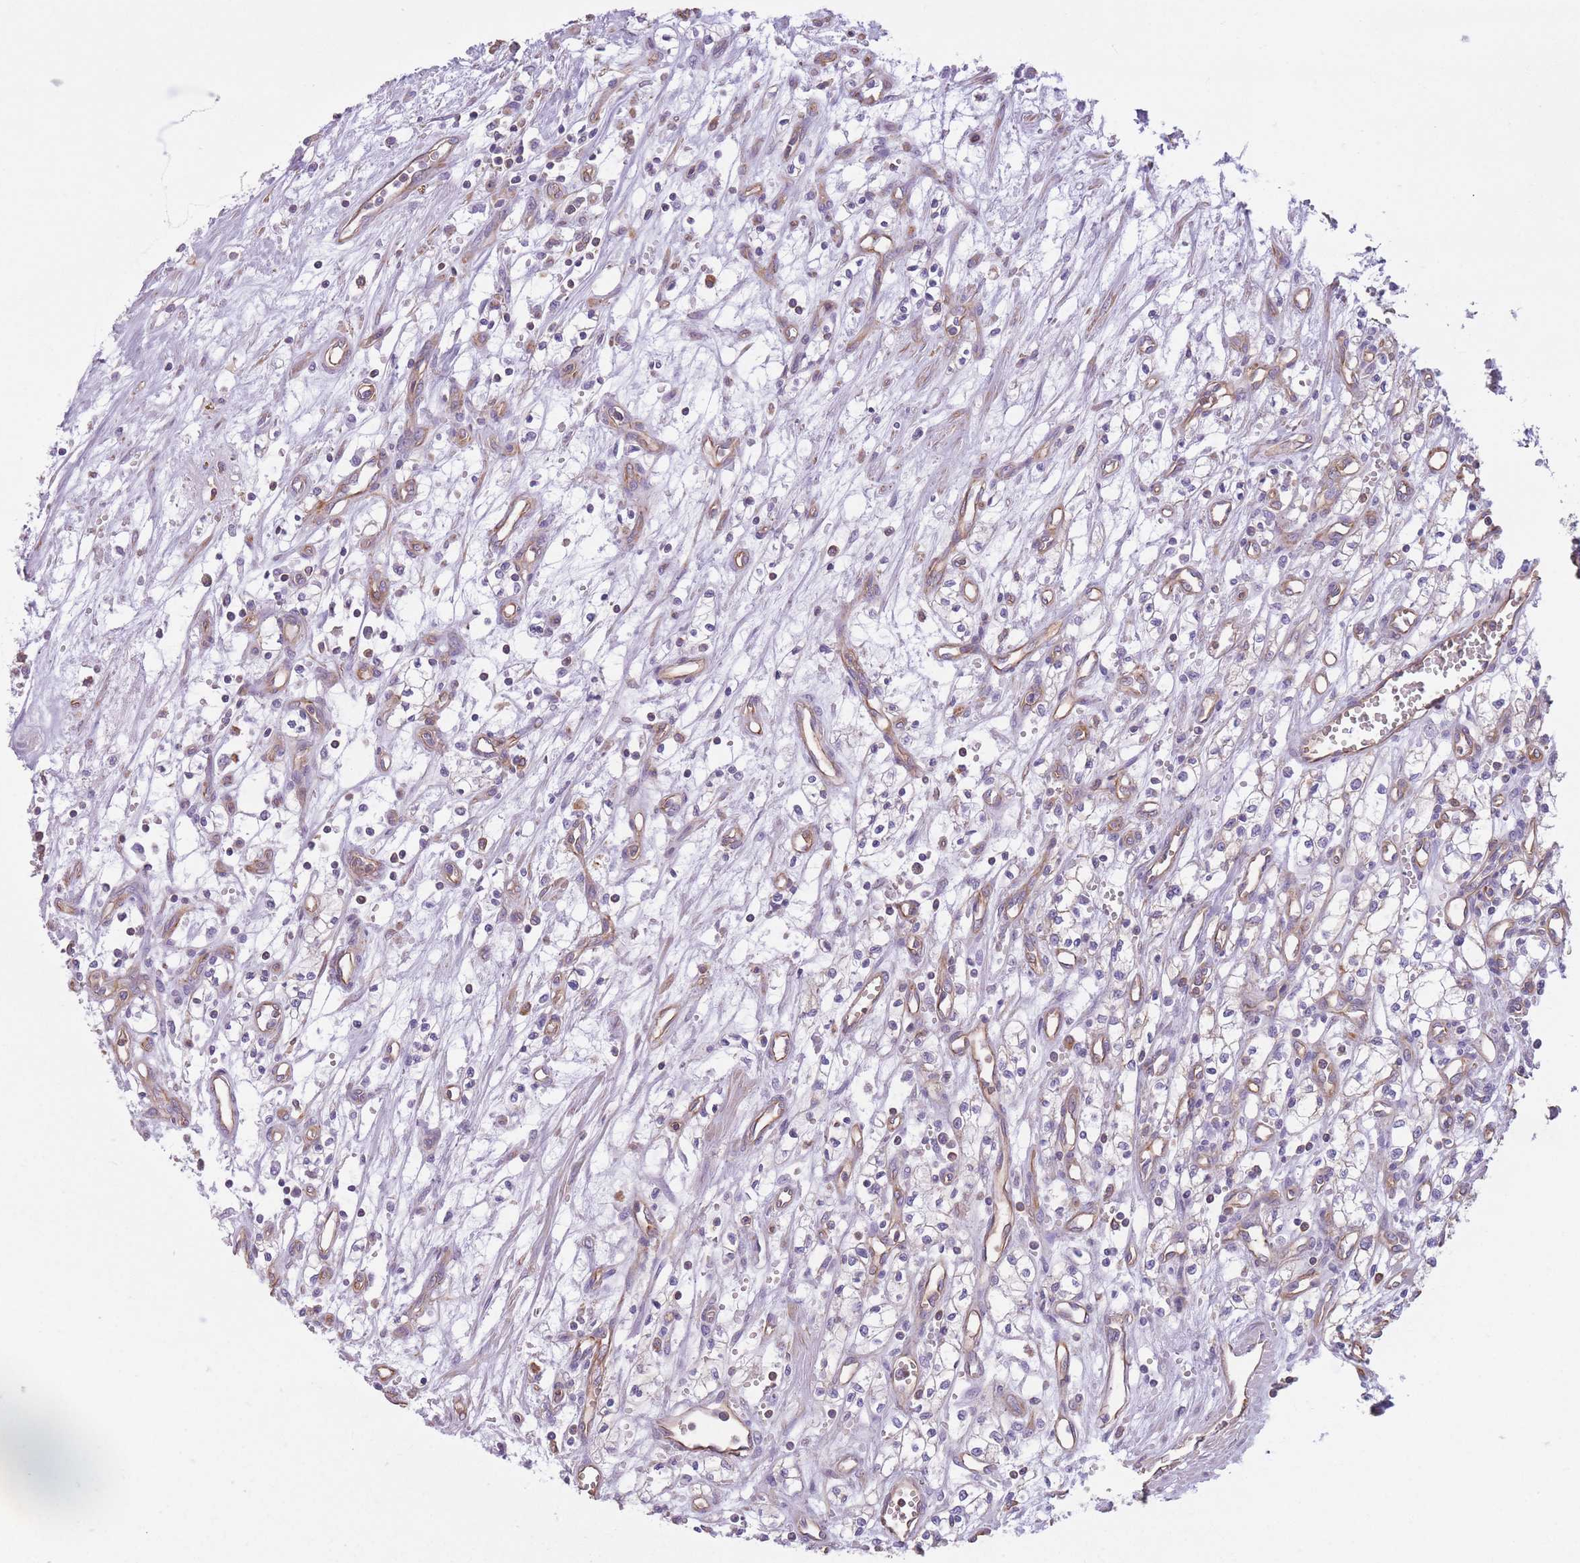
{"staining": {"intensity": "negative", "quantity": "none", "location": "none"}, "tissue": "renal cancer", "cell_type": "Tumor cells", "image_type": "cancer", "snomed": [{"axis": "morphology", "description": "Adenocarcinoma, NOS"}, {"axis": "topography", "description": "Kidney"}], "caption": "High power microscopy photomicrograph of an immunohistochemistry (IHC) photomicrograph of renal adenocarcinoma, revealing no significant staining in tumor cells. The staining was performed using DAB to visualize the protein expression in brown, while the nuclei were stained in blue with hematoxylin (Magnification: 20x).", "gene": "ADD1", "patient": {"sex": "male", "age": 59}}